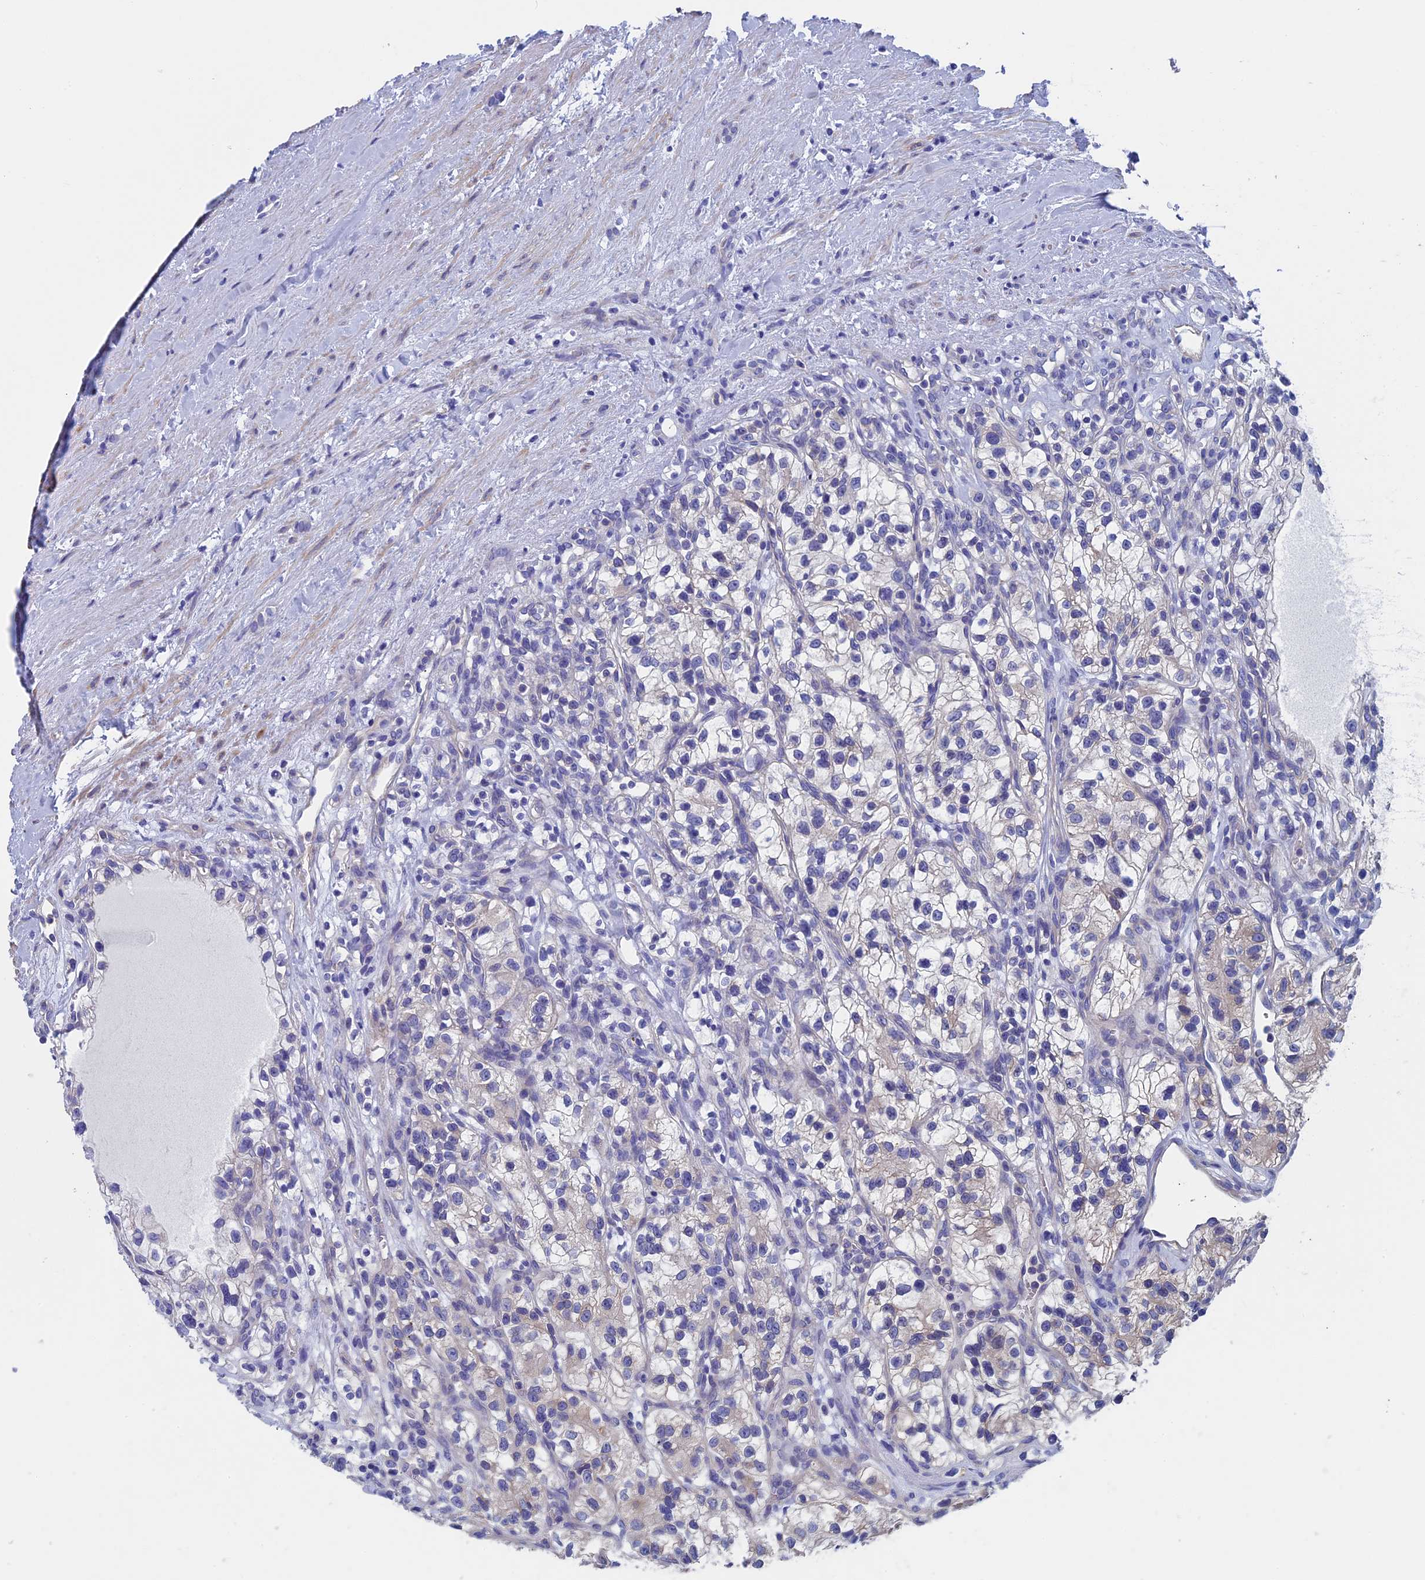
{"staining": {"intensity": "negative", "quantity": "none", "location": "none"}, "tissue": "renal cancer", "cell_type": "Tumor cells", "image_type": "cancer", "snomed": [{"axis": "morphology", "description": "Adenocarcinoma, NOS"}, {"axis": "topography", "description": "Kidney"}], "caption": "Histopathology image shows no protein staining in tumor cells of renal cancer (adenocarcinoma) tissue. (DAB immunohistochemistry (IHC) visualized using brightfield microscopy, high magnification).", "gene": "ADH7", "patient": {"sex": "female", "age": 57}}